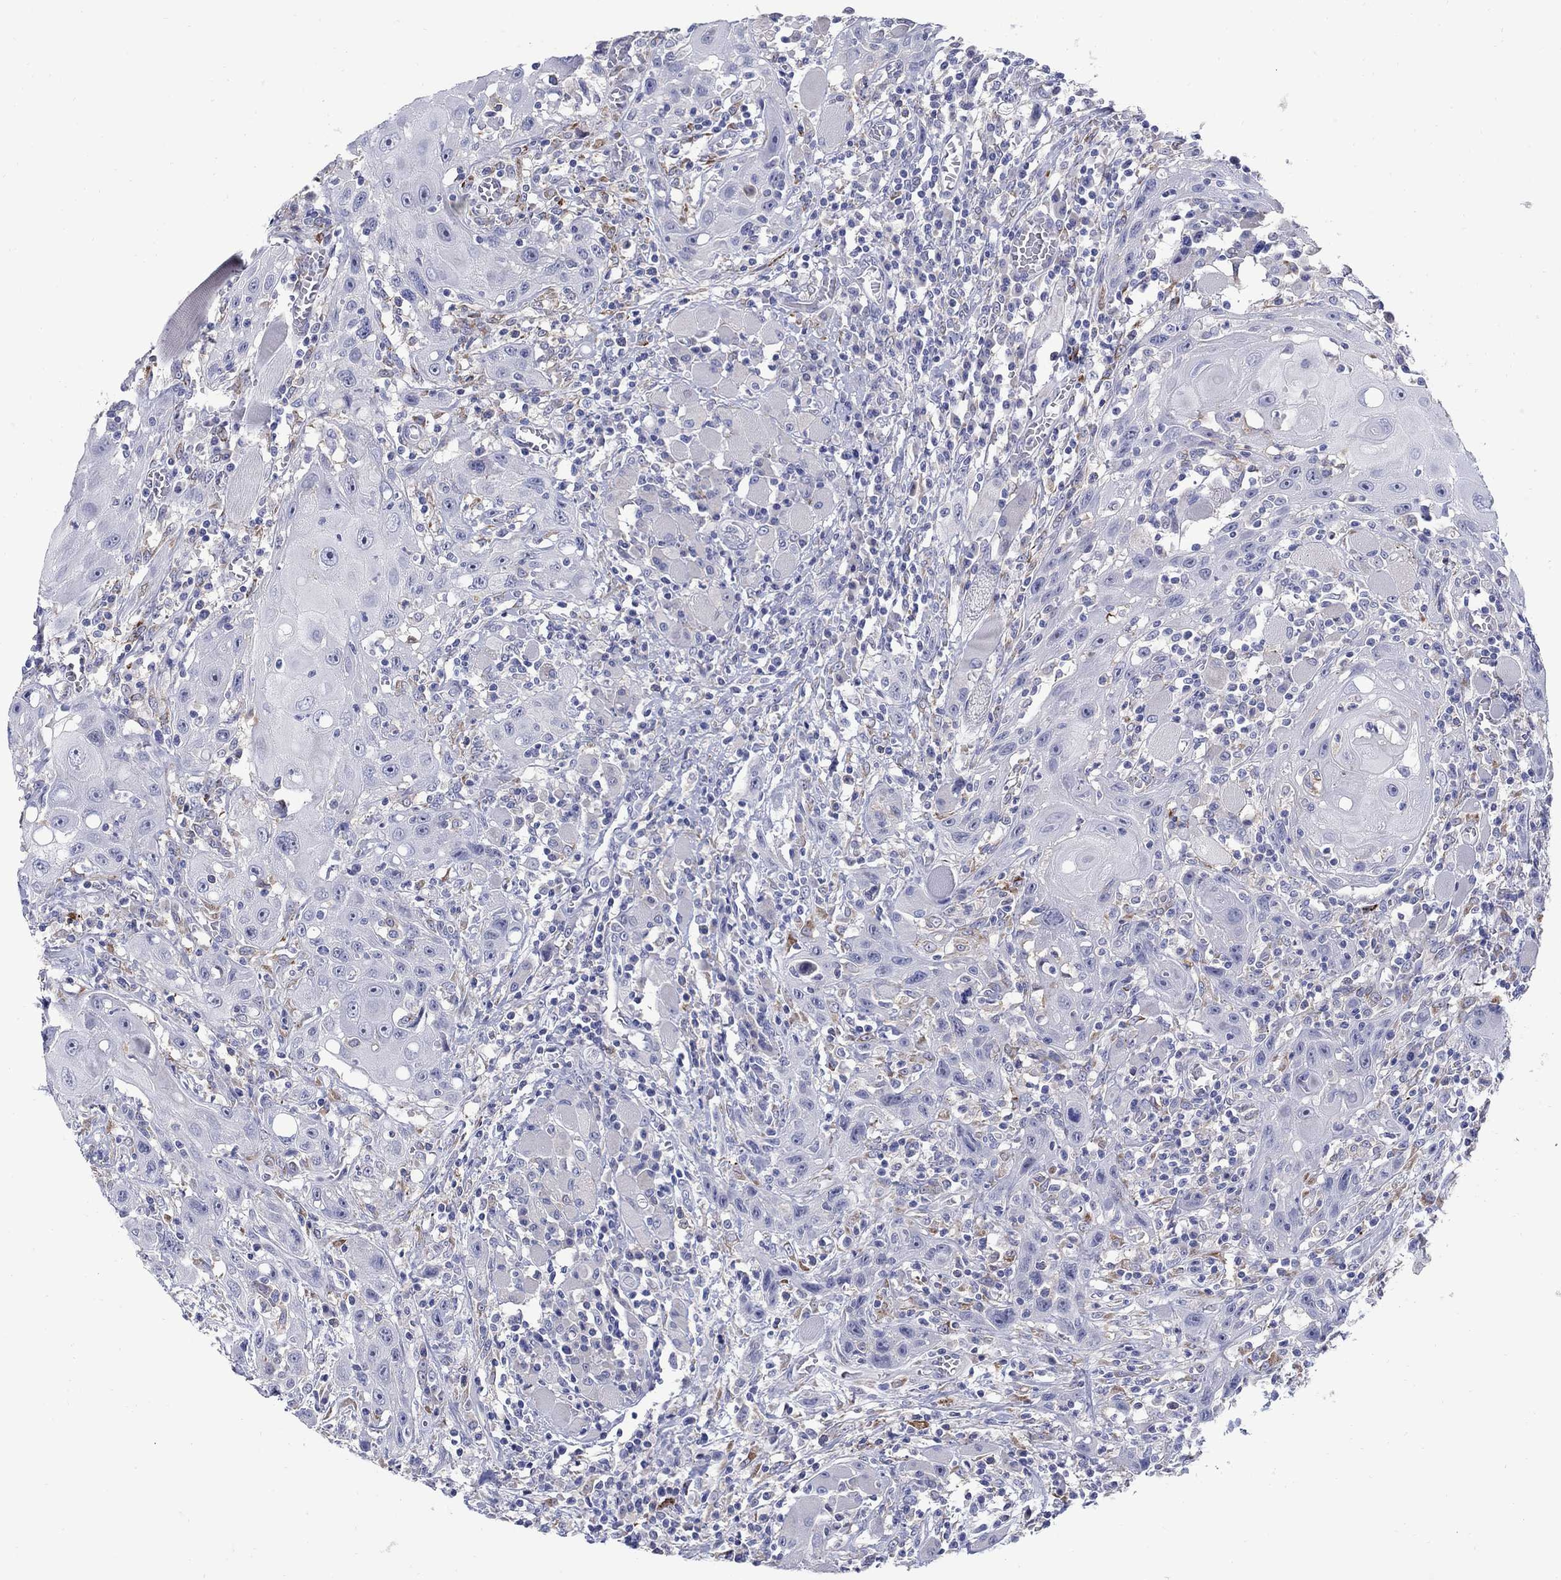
{"staining": {"intensity": "negative", "quantity": "none", "location": "none"}, "tissue": "head and neck cancer", "cell_type": "Tumor cells", "image_type": "cancer", "snomed": [{"axis": "morphology", "description": "Normal tissue, NOS"}, {"axis": "morphology", "description": "Squamous cell carcinoma, NOS"}, {"axis": "topography", "description": "Oral tissue"}, {"axis": "topography", "description": "Head-Neck"}], "caption": "Head and neck cancer (squamous cell carcinoma) stained for a protein using immunohistochemistry (IHC) demonstrates no positivity tumor cells.", "gene": "REEP2", "patient": {"sex": "male", "age": 71}}